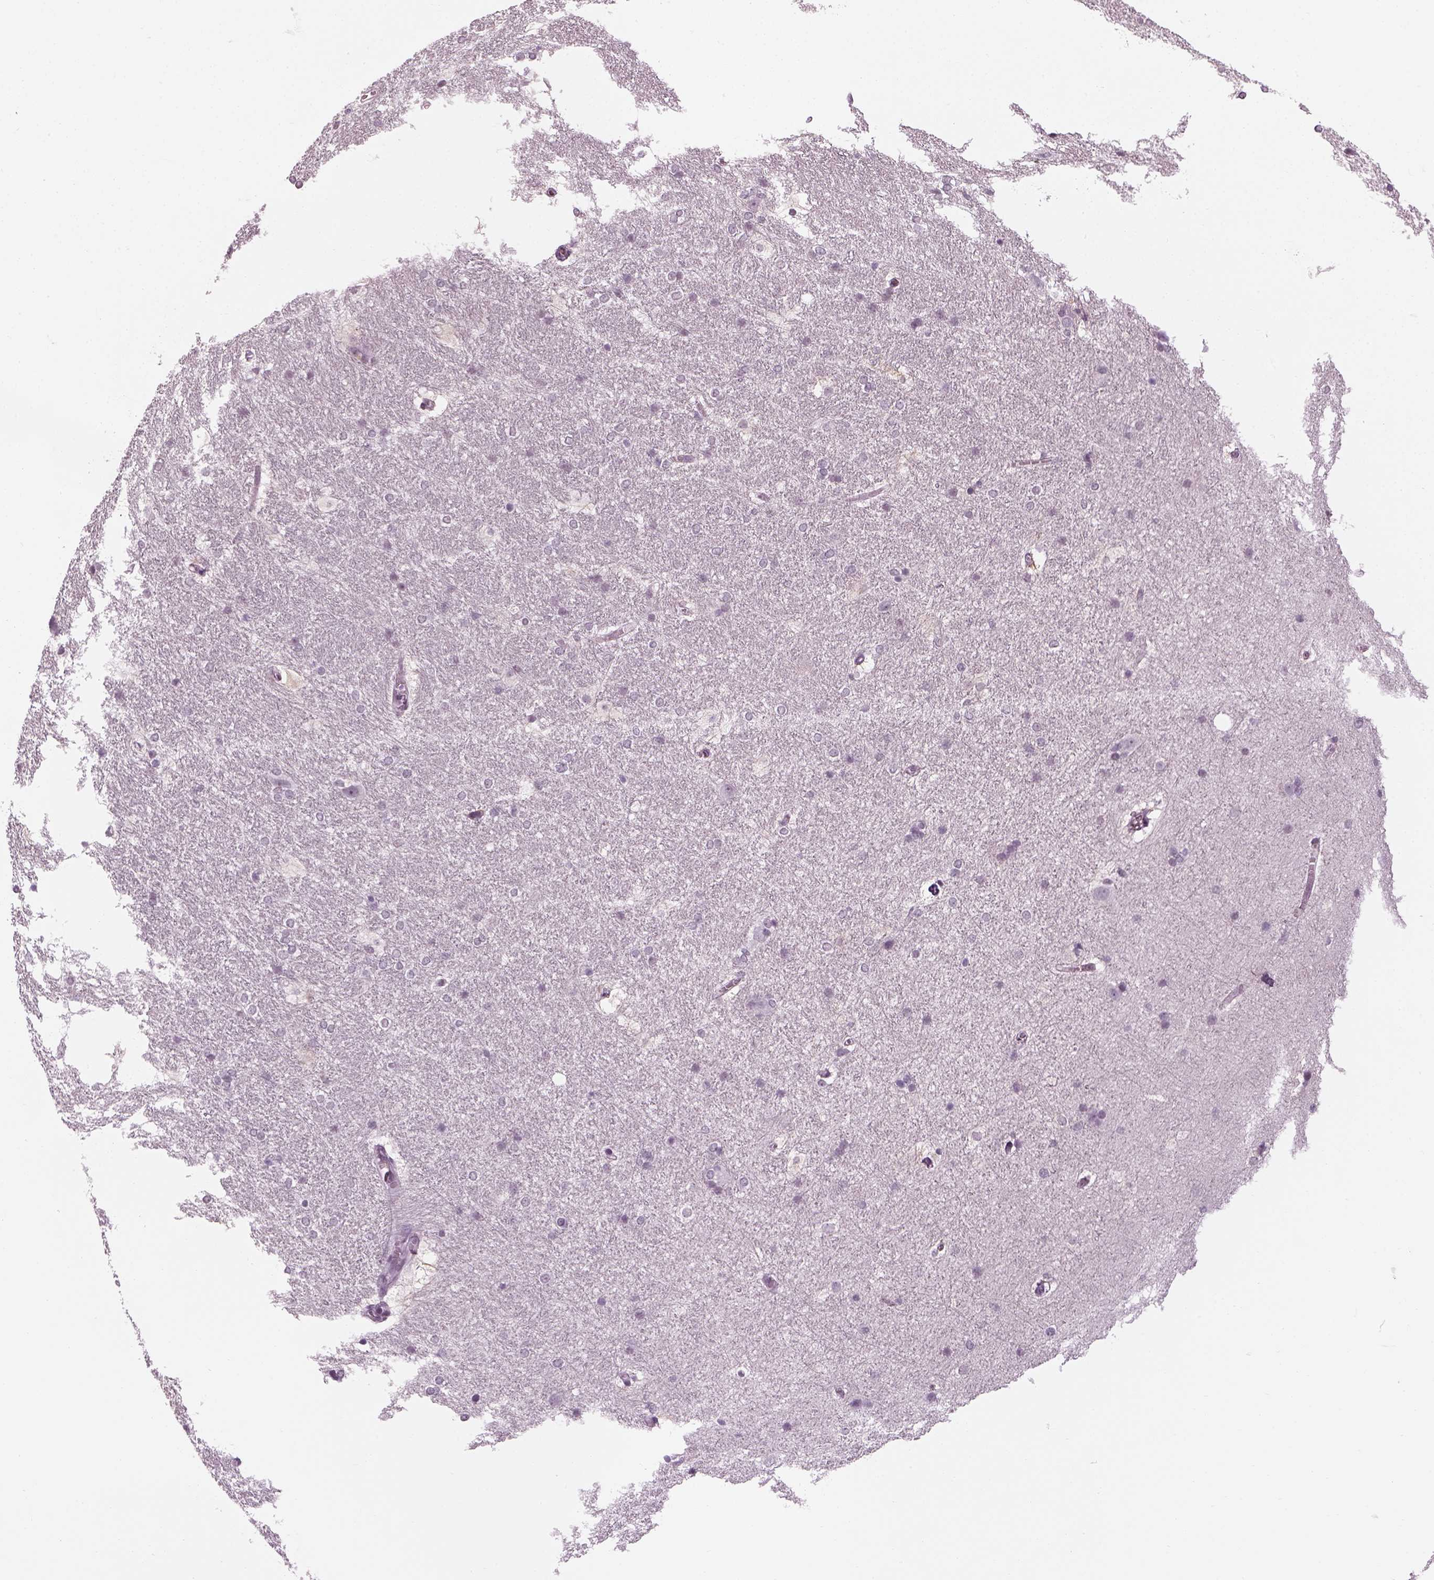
{"staining": {"intensity": "negative", "quantity": "none", "location": "none"}, "tissue": "hippocampus", "cell_type": "Glial cells", "image_type": "normal", "snomed": [{"axis": "morphology", "description": "Normal tissue, NOS"}, {"axis": "topography", "description": "Cerebral cortex"}, {"axis": "topography", "description": "Hippocampus"}], "caption": "High power microscopy micrograph of an immunohistochemistry (IHC) photomicrograph of normal hippocampus, revealing no significant staining in glial cells.", "gene": "KCNG2", "patient": {"sex": "female", "age": 19}}